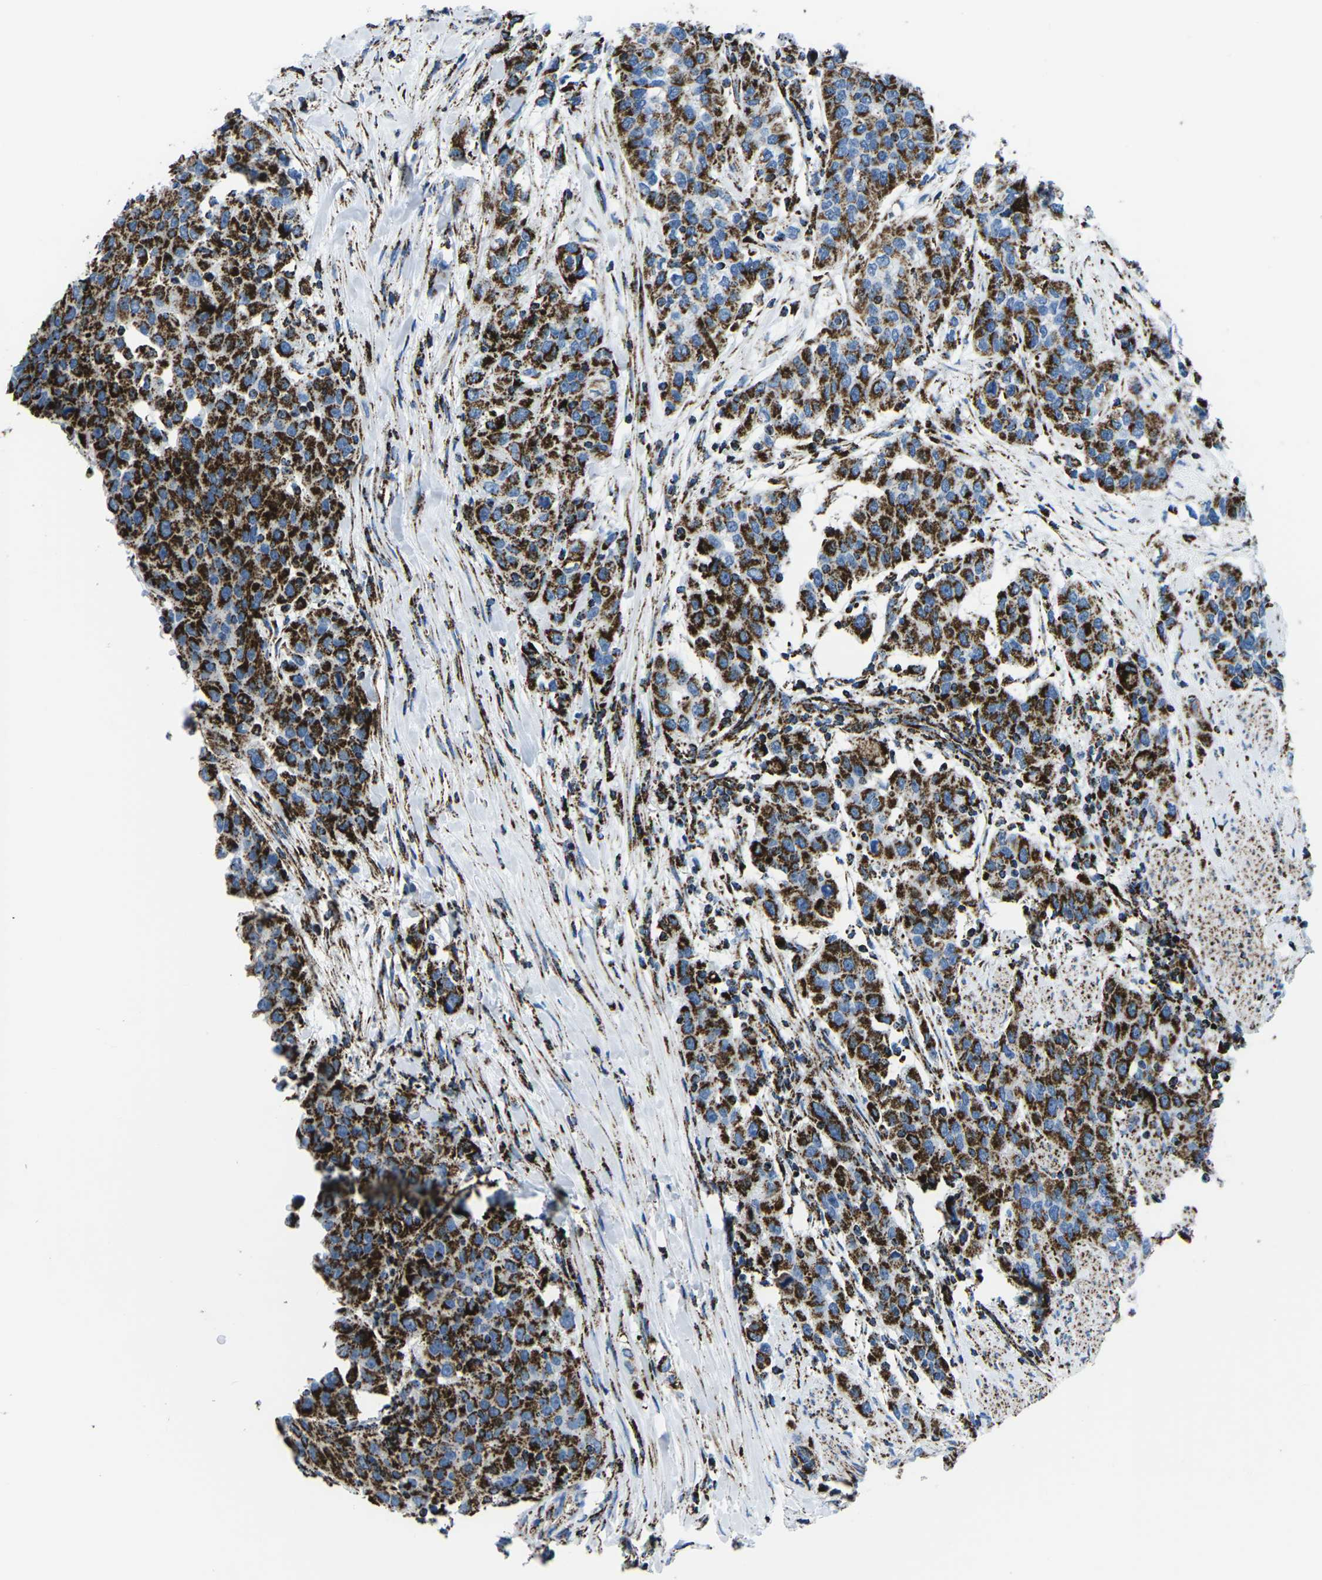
{"staining": {"intensity": "strong", "quantity": ">75%", "location": "cytoplasmic/membranous"}, "tissue": "urothelial cancer", "cell_type": "Tumor cells", "image_type": "cancer", "snomed": [{"axis": "morphology", "description": "Urothelial carcinoma, High grade"}, {"axis": "topography", "description": "Urinary bladder"}], "caption": "Urothelial cancer stained for a protein (brown) demonstrates strong cytoplasmic/membranous positive expression in approximately >75% of tumor cells.", "gene": "MT-CO2", "patient": {"sex": "female", "age": 80}}